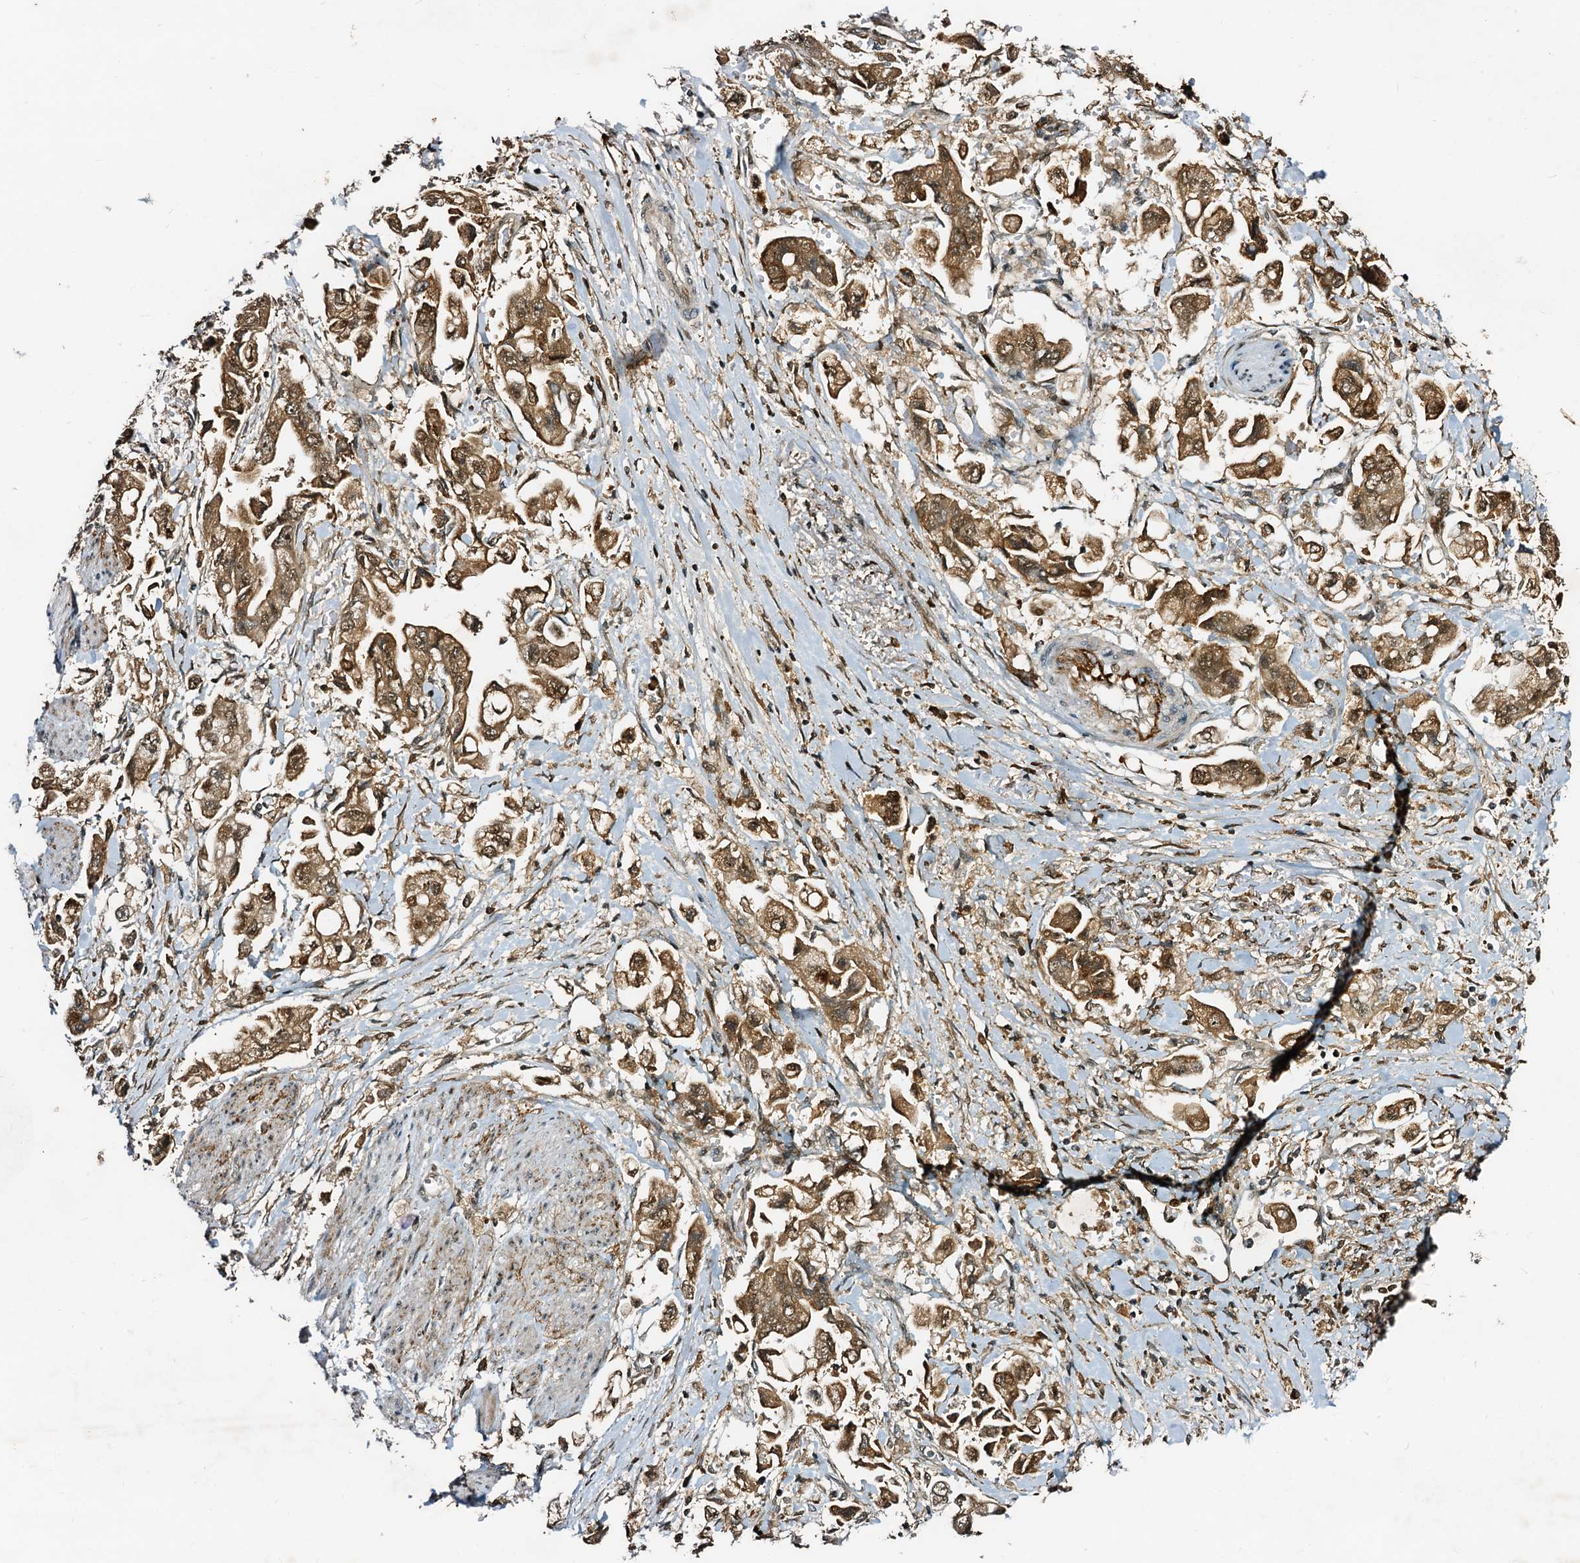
{"staining": {"intensity": "moderate", "quantity": ">75%", "location": "cytoplasmic/membranous,nuclear"}, "tissue": "stomach cancer", "cell_type": "Tumor cells", "image_type": "cancer", "snomed": [{"axis": "morphology", "description": "Adenocarcinoma, NOS"}, {"axis": "topography", "description": "Stomach"}], "caption": "An immunohistochemistry image of tumor tissue is shown. Protein staining in brown highlights moderate cytoplasmic/membranous and nuclear positivity in stomach cancer (adenocarcinoma) within tumor cells. The staining was performed using DAB to visualize the protein expression in brown, while the nuclei were stained in blue with hematoxylin (Magnification: 20x).", "gene": "TRAPPC4", "patient": {"sex": "male", "age": 62}}